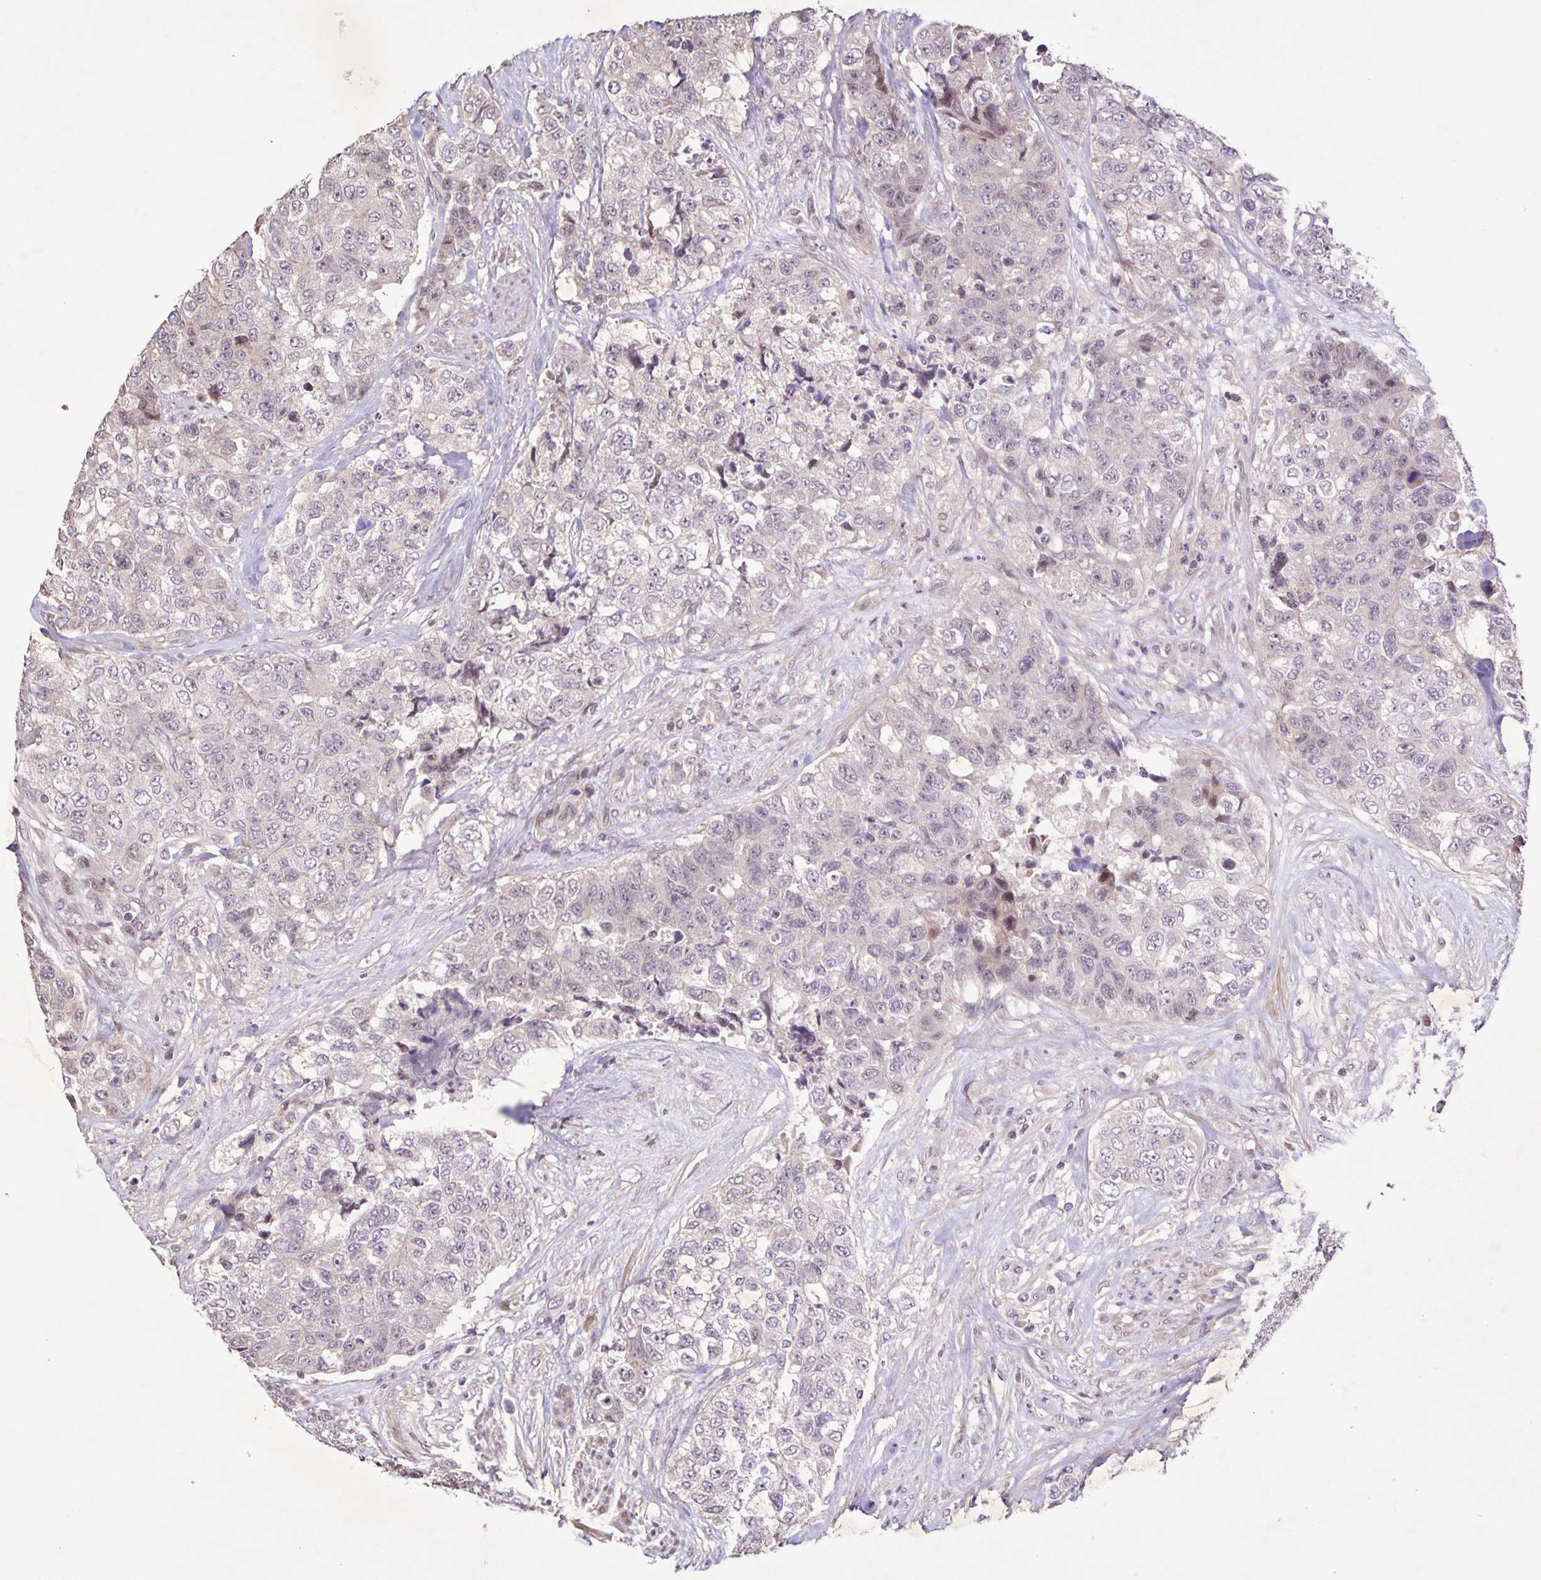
{"staining": {"intensity": "negative", "quantity": "none", "location": "none"}, "tissue": "urothelial cancer", "cell_type": "Tumor cells", "image_type": "cancer", "snomed": [{"axis": "morphology", "description": "Urothelial carcinoma, High grade"}, {"axis": "topography", "description": "Urinary bladder"}], "caption": "Image shows no significant protein positivity in tumor cells of urothelial cancer.", "gene": "GDF2", "patient": {"sex": "female", "age": 78}}